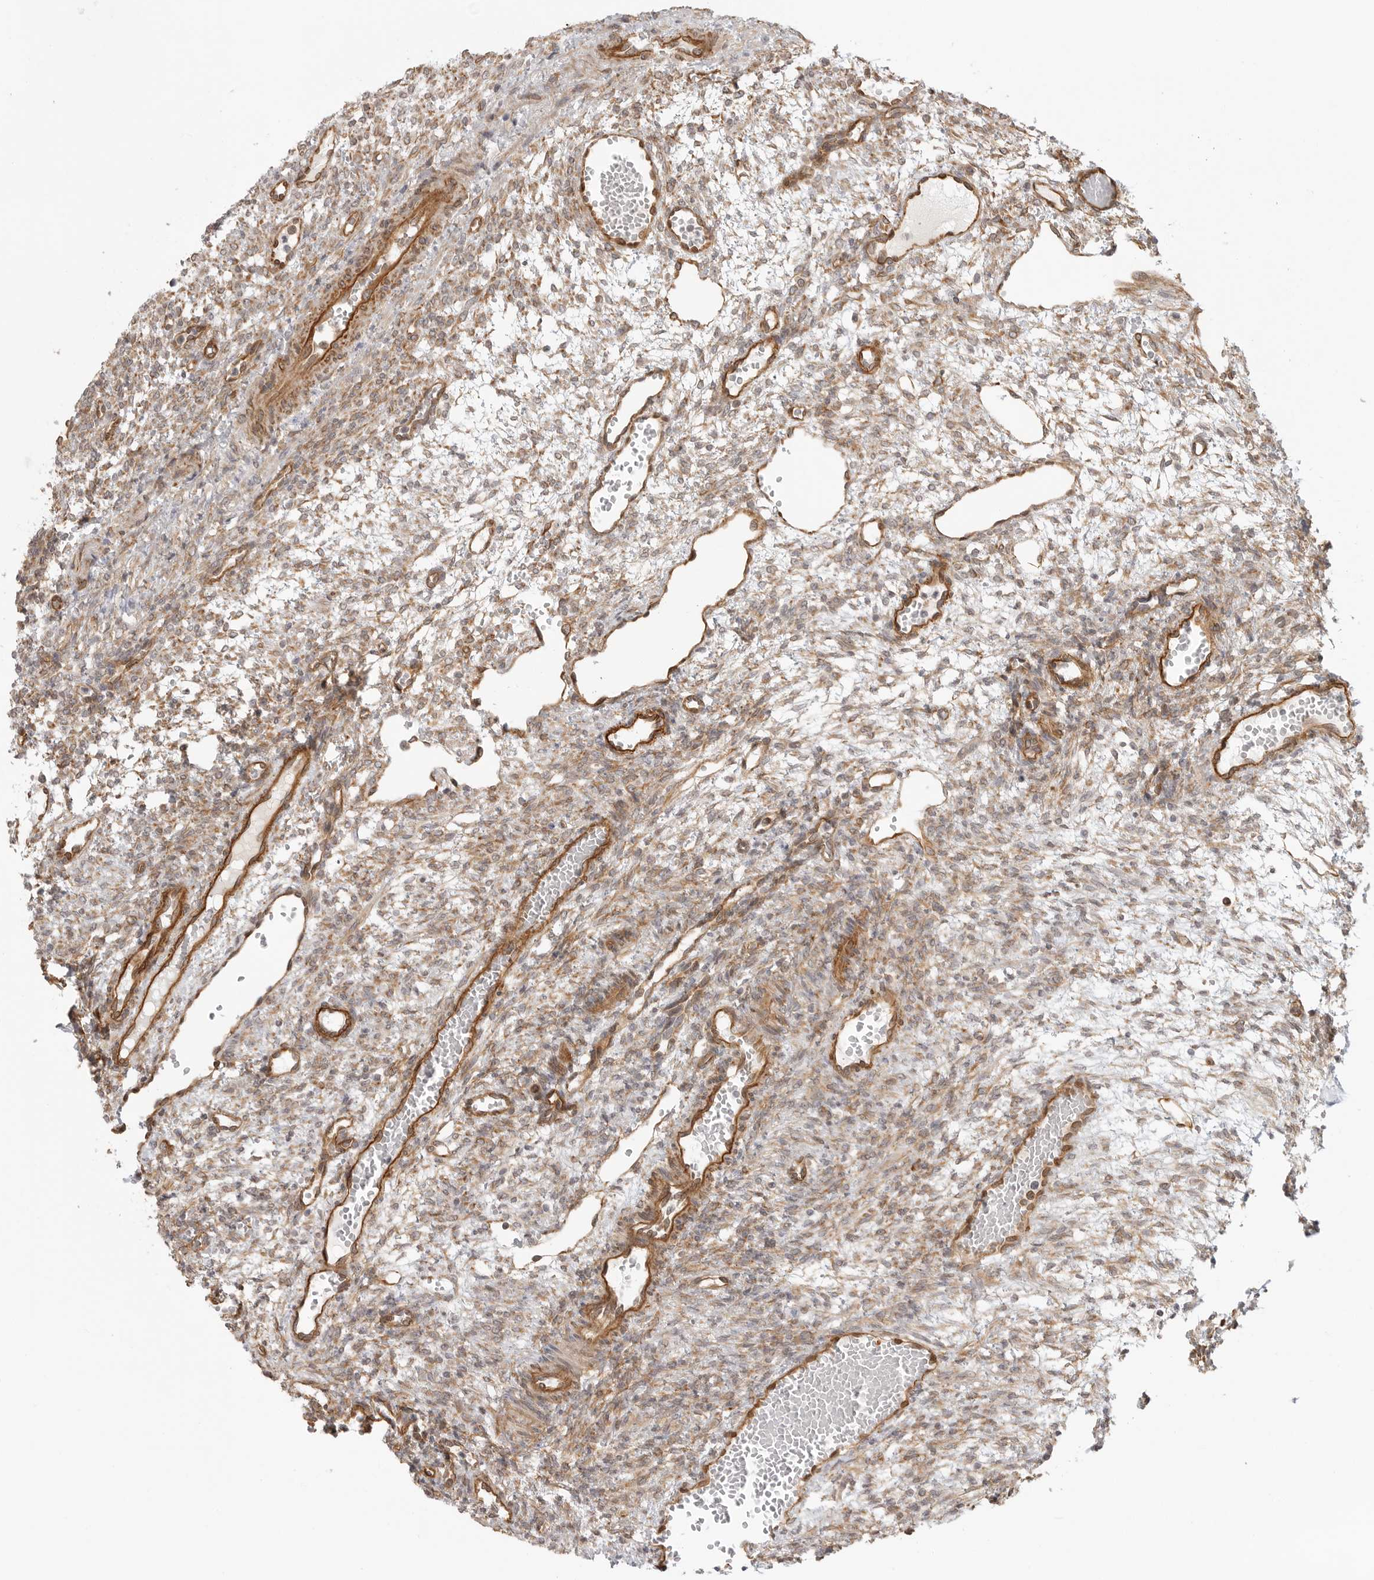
{"staining": {"intensity": "weak", "quantity": ">75%", "location": "cytoplasmic/membranous"}, "tissue": "ovary", "cell_type": "Ovarian stroma cells", "image_type": "normal", "snomed": [{"axis": "morphology", "description": "Normal tissue, NOS"}, {"axis": "topography", "description": "Ovary"}], "caption": "Weak cytoplasmic/membranous protein expression is appreciated in approximately >75% of ovarian stroma cells in ovary.", "gene": "ATOH7", "patient": {"sex": "female", "age": 34}}